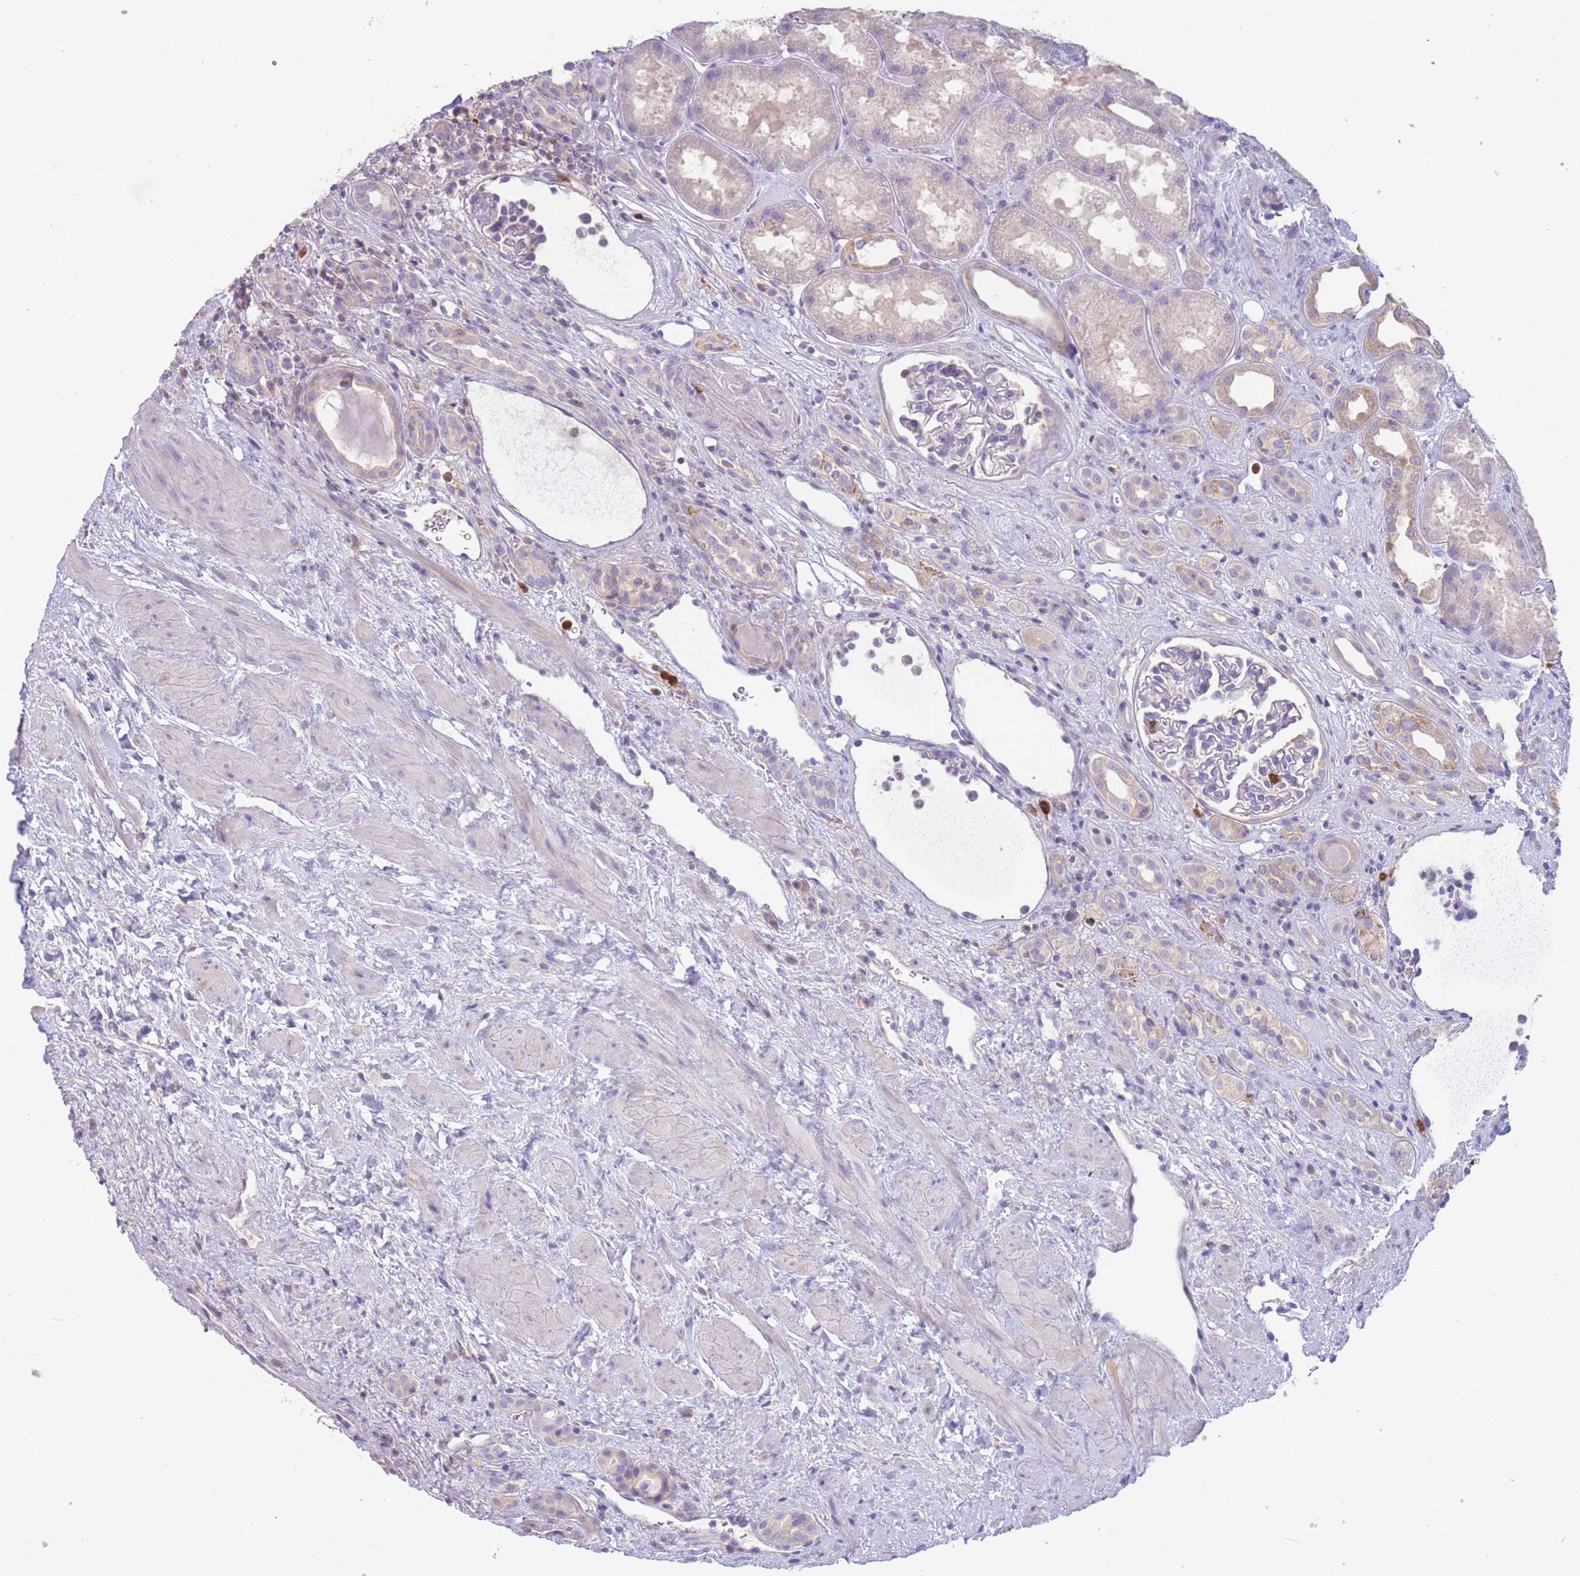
{"staining": {"intensity": "negative", "quantity": "none", "location": "none"}, "tissue": "kidney", "cell_type": "Cells in glomeruli", "image_type": "normal", "snomed": [{"axis": "morphology", "description": "Normal tissue, NOS"}, {"axis": "topography", "description": "Kidney"}], "caption": "Immunohistochemistry (IHC) micrograph of unremarkable human kidney stained for a protein (brown), which exhibits no expression in cells in glomeruli.", "gene": "ST3GAL4", "patient": {"sex": "male", "age": 61}}